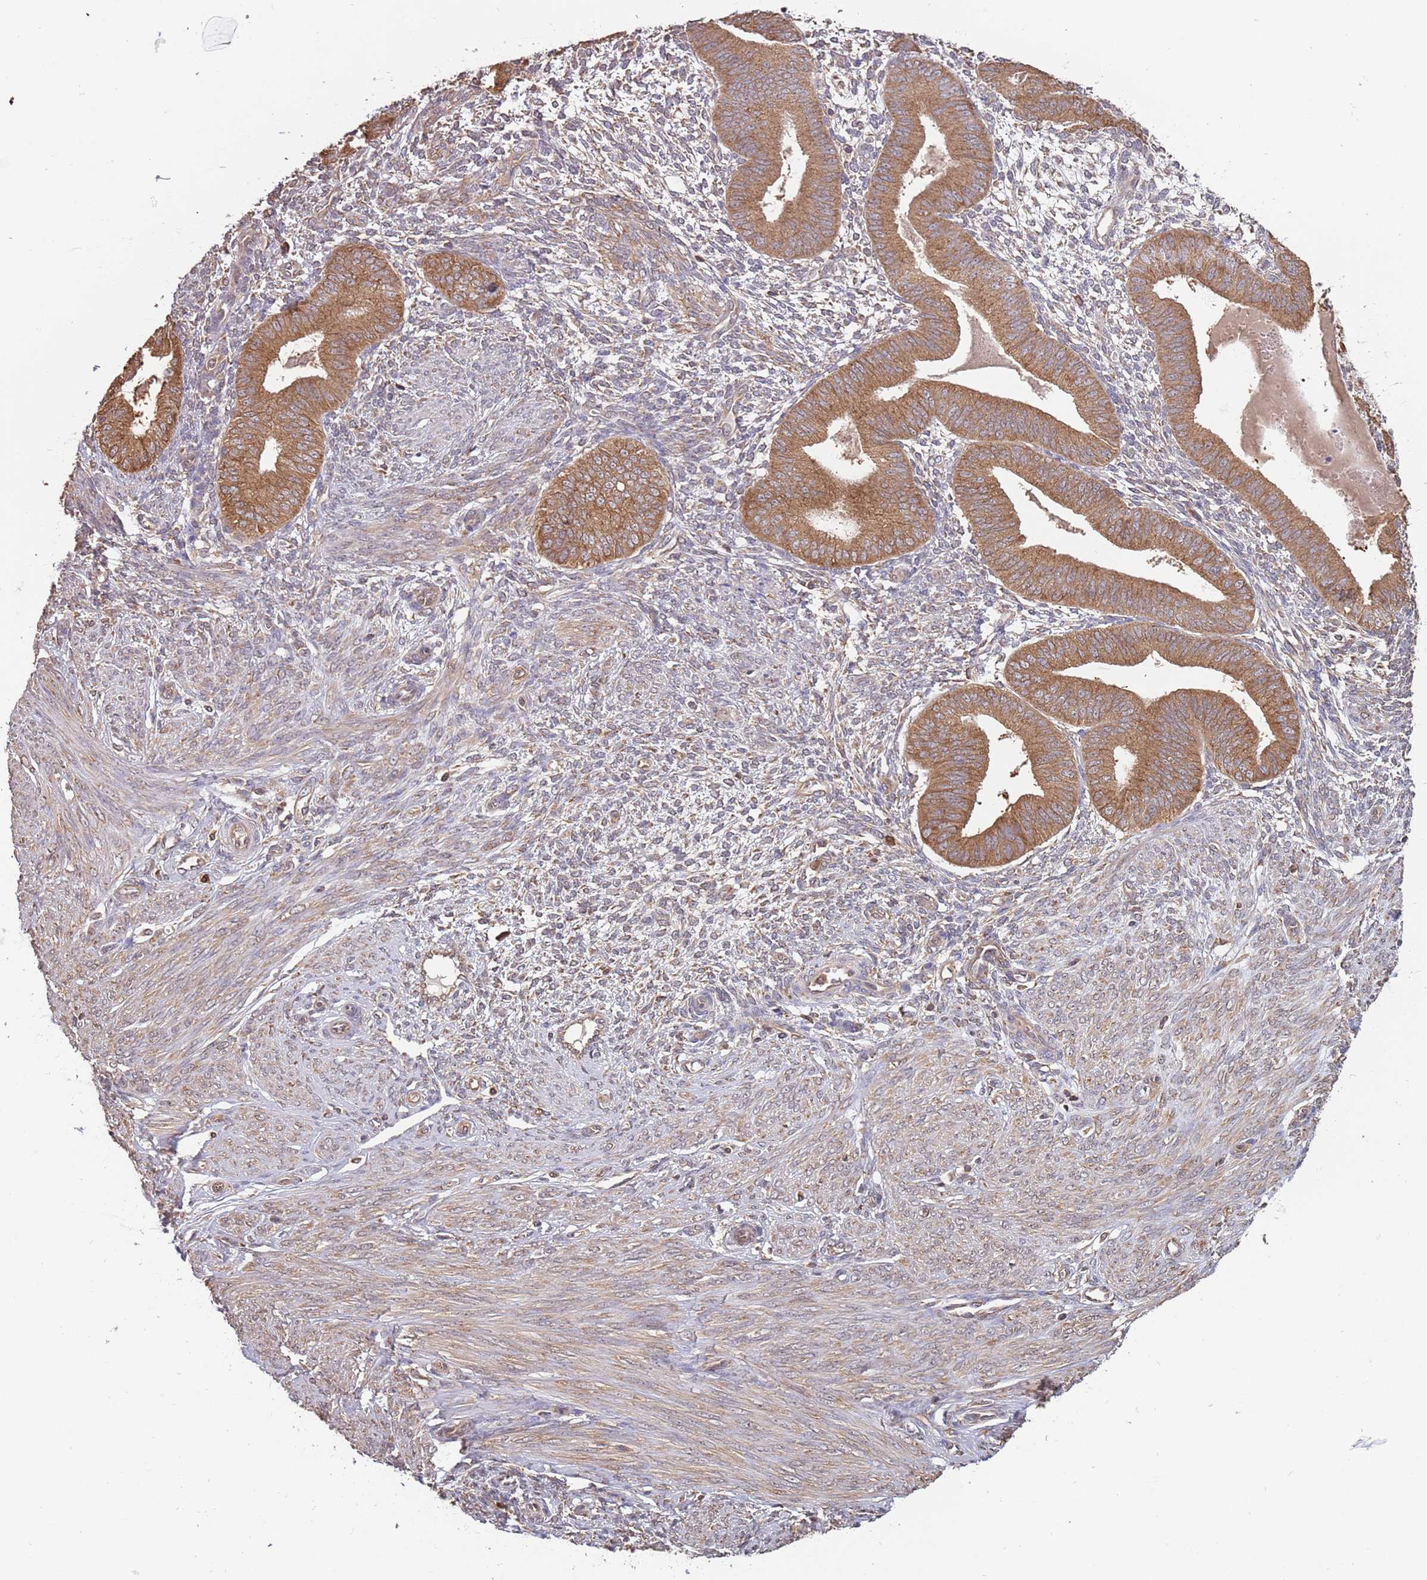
{"staining": {"intensity": "negative", "quantity": "none", "location": "none"}, "tissue": "endometrium", "cell_type": "Cells in endometrial stroma", "image_type": "normal", "snomed": [{"axis": "morphology", "description": "Normal tissue, NOS"}, {"axis": "topography", "description": "Endometrium"}], "caption": "Protein analysis of unremarkable endometrium reveals no significant staining in cells in endometrial stroma. The staining is performed using DAB (3,3'-diaminobenzidine) brown chromogen with nuclei counter-stained in using hematoxylin.", "gene": "COG4", "patient": {"sex": "female", "age": 49}}